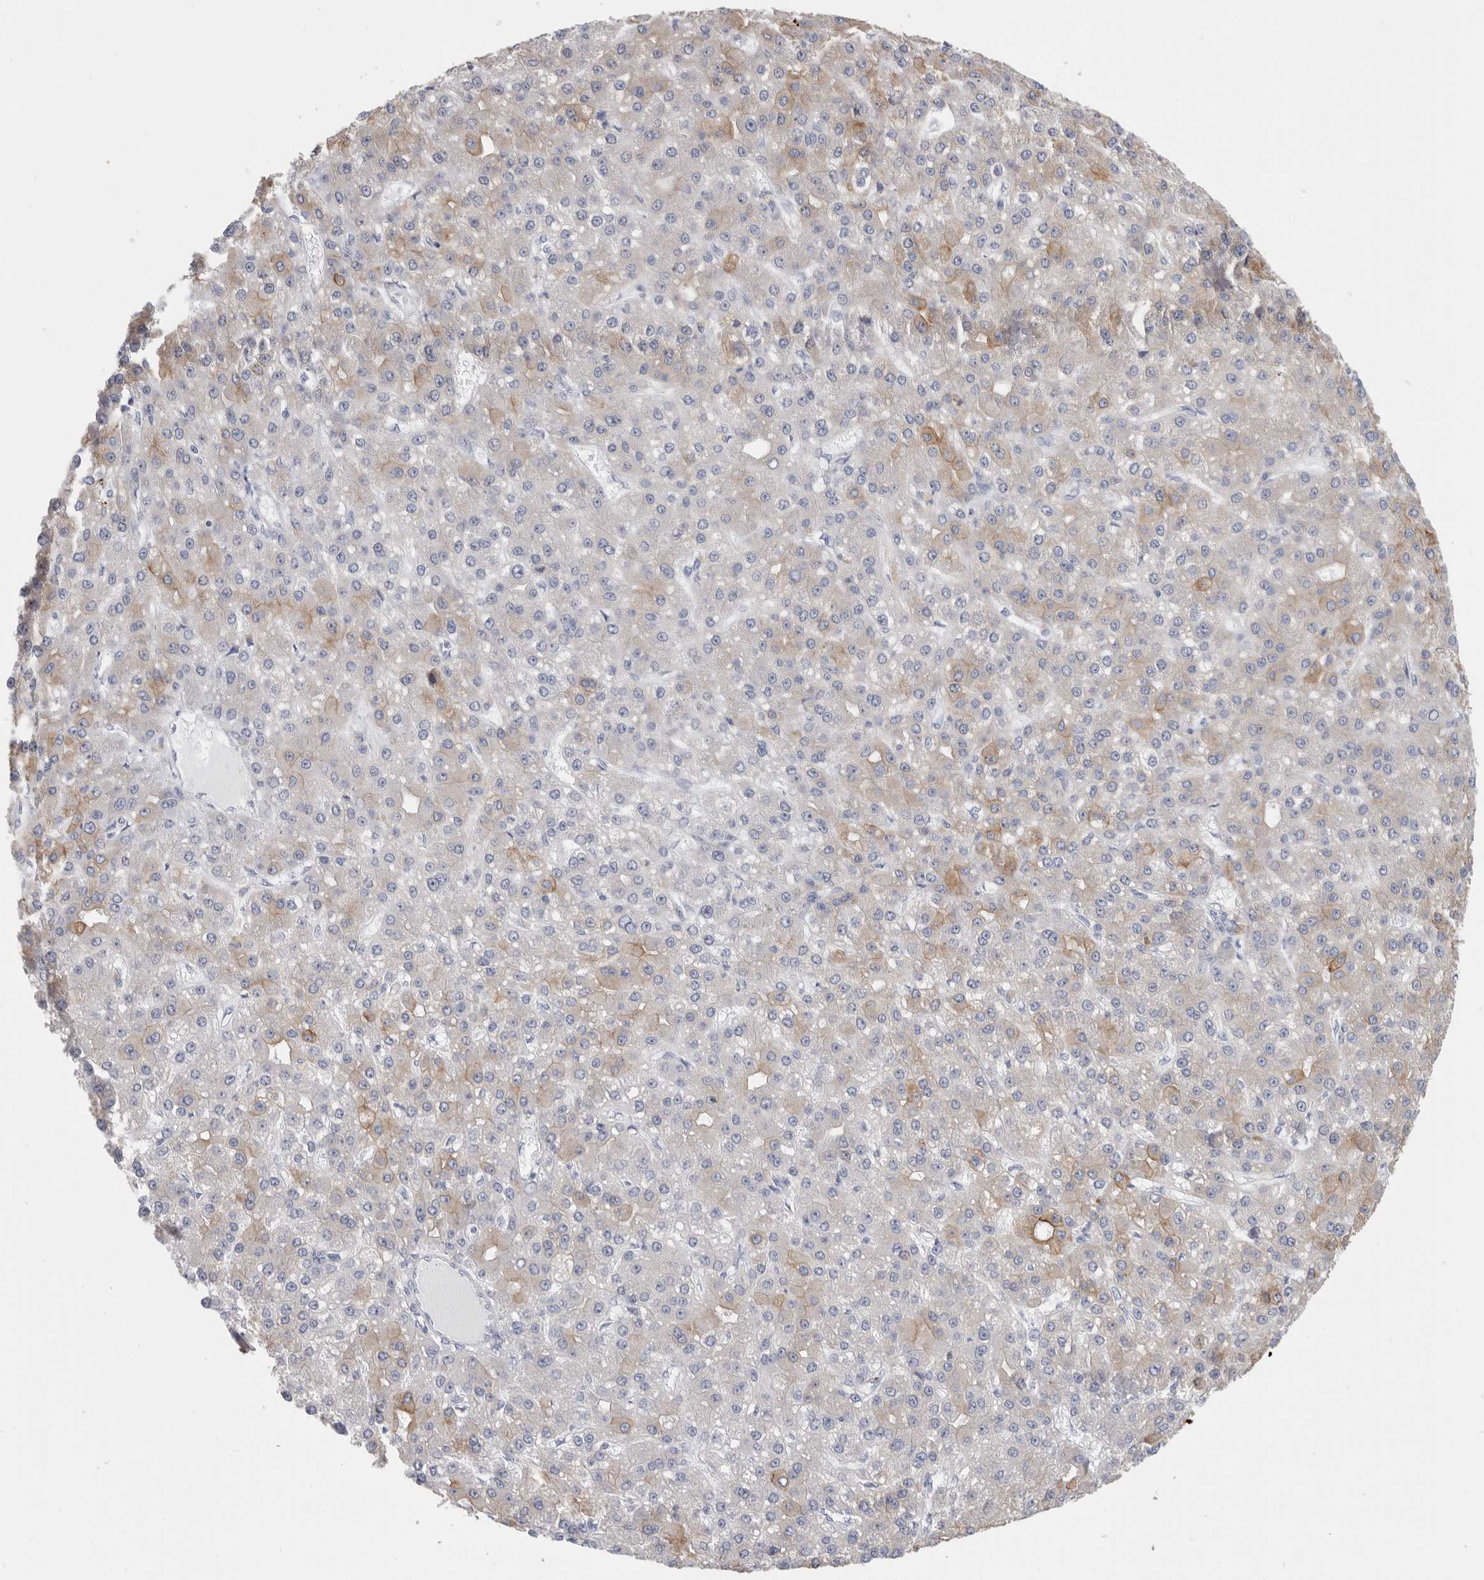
{"staining": {"intensity": "moderate", "quantity": "<25%", "location": "cytoplasmic/membranous"}, "tissue": "liver cancer", "cell_type": "Tumor cells", "image_type": "cancer", "snomed": [{"axis": "morphology", "description": "Carcinoma, Hepatocellular, NOS"}, {"axis": "topography", "description": "Liver"}], "caption": "Brown immunohistochemical staining in human liver cancer (hepatocellular carcinoma) shows moderate cytoplasmic/membranous expression in about <25% of tumor cells.", "gene": "MTFR1L", "patient": {"sex": "male", "age": 67}}